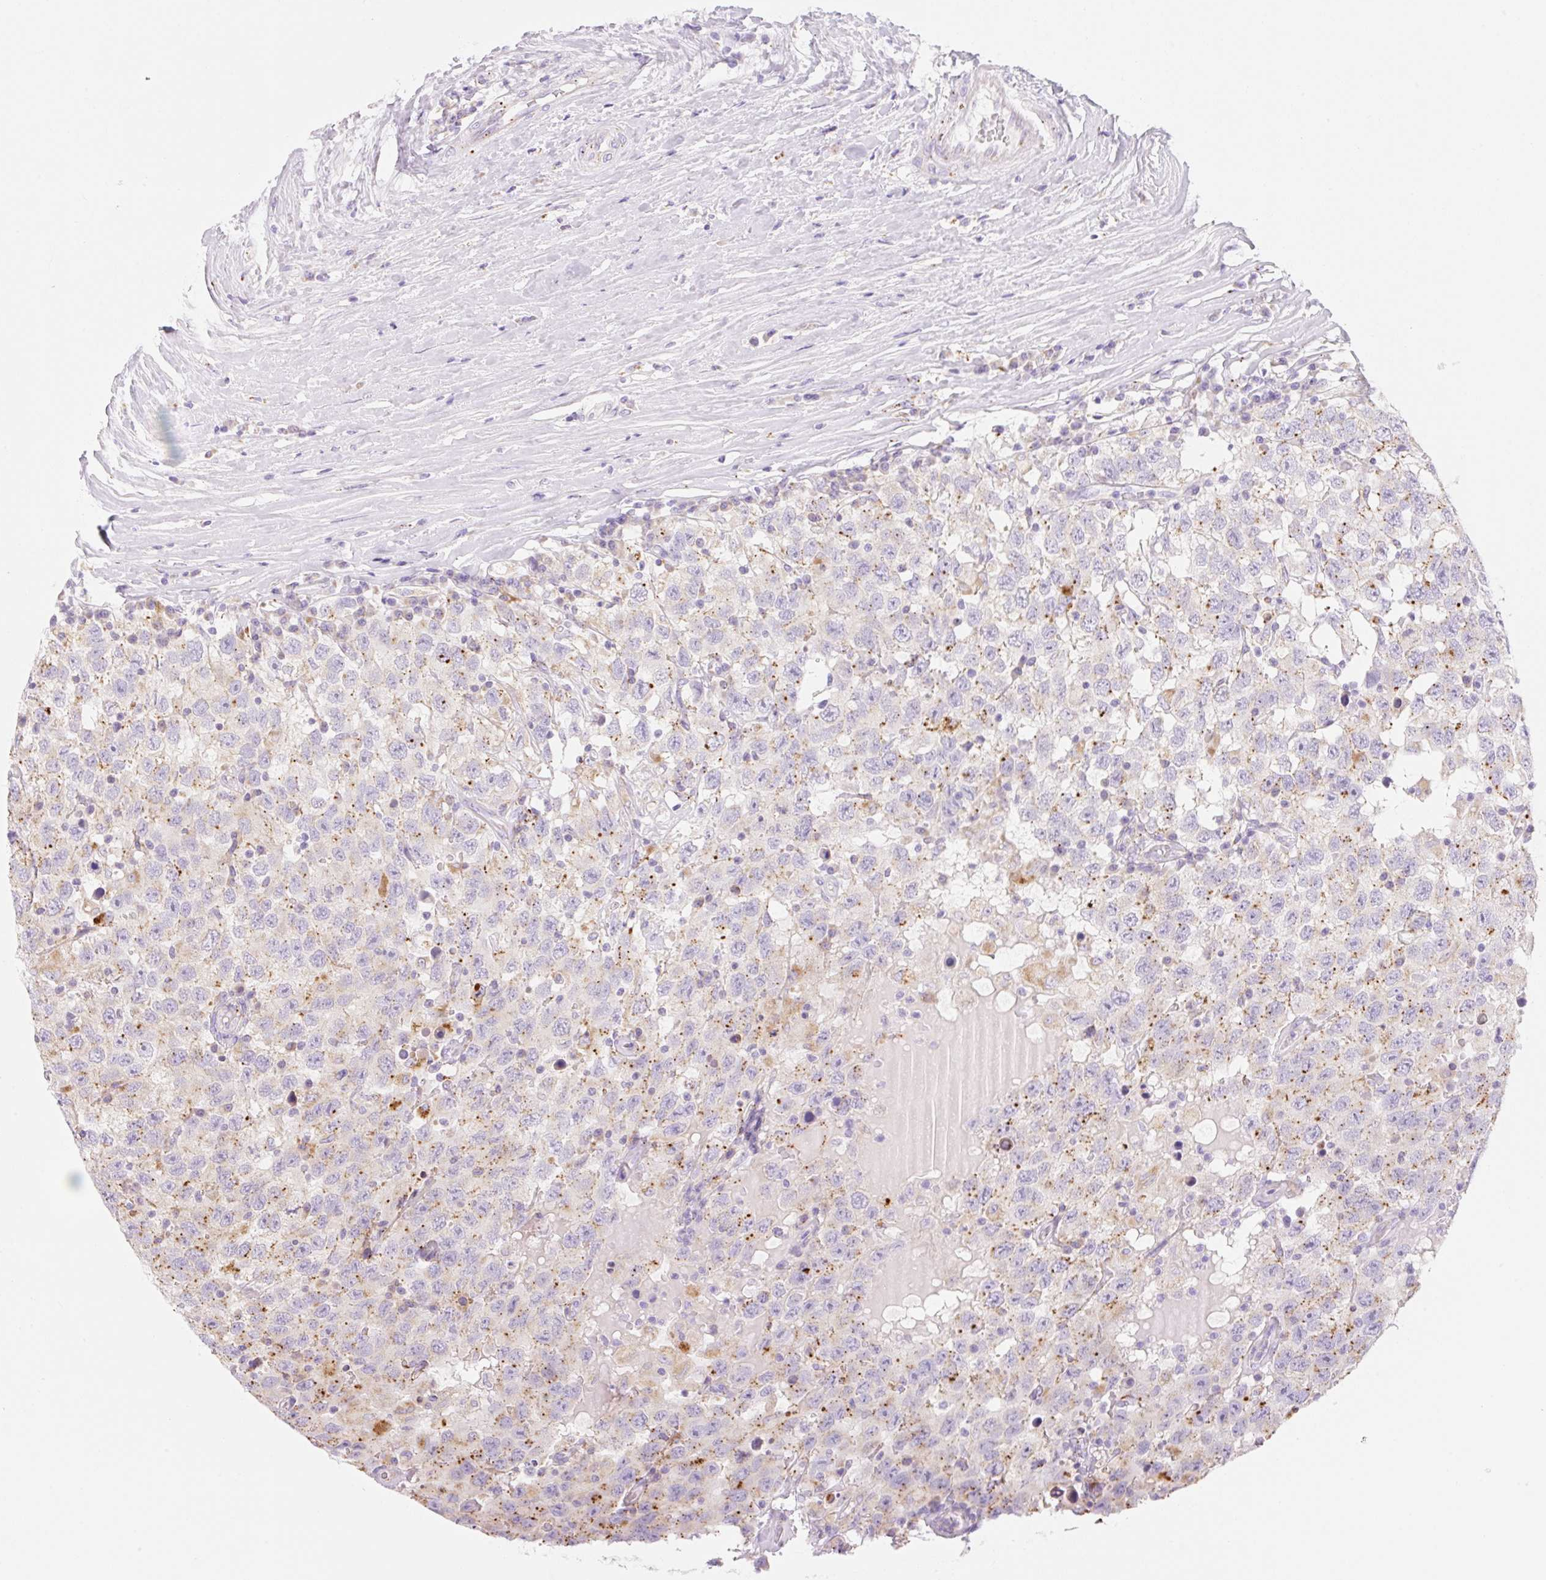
{"staining": {"intensity": "moderate", "quantity": "25%-75%", "location": "cytoplasmic/membranous"}, "tissue": "testis cancer", "cell_type": "Tumor cells", "image_type": "cancer", "snomed": [{"axis": "morphology", "description": "Seminoma, NOS"}, {"axis": "topography", "description": "Testis"}], "caption": "Protein expression analysis of human testis cancer reveals moderate cytoplasmic/membranous positivity in about 25%-75% of tumor cells.", "gene": "CLEC3A", "patient": {"sex": "male", "age": 41}}